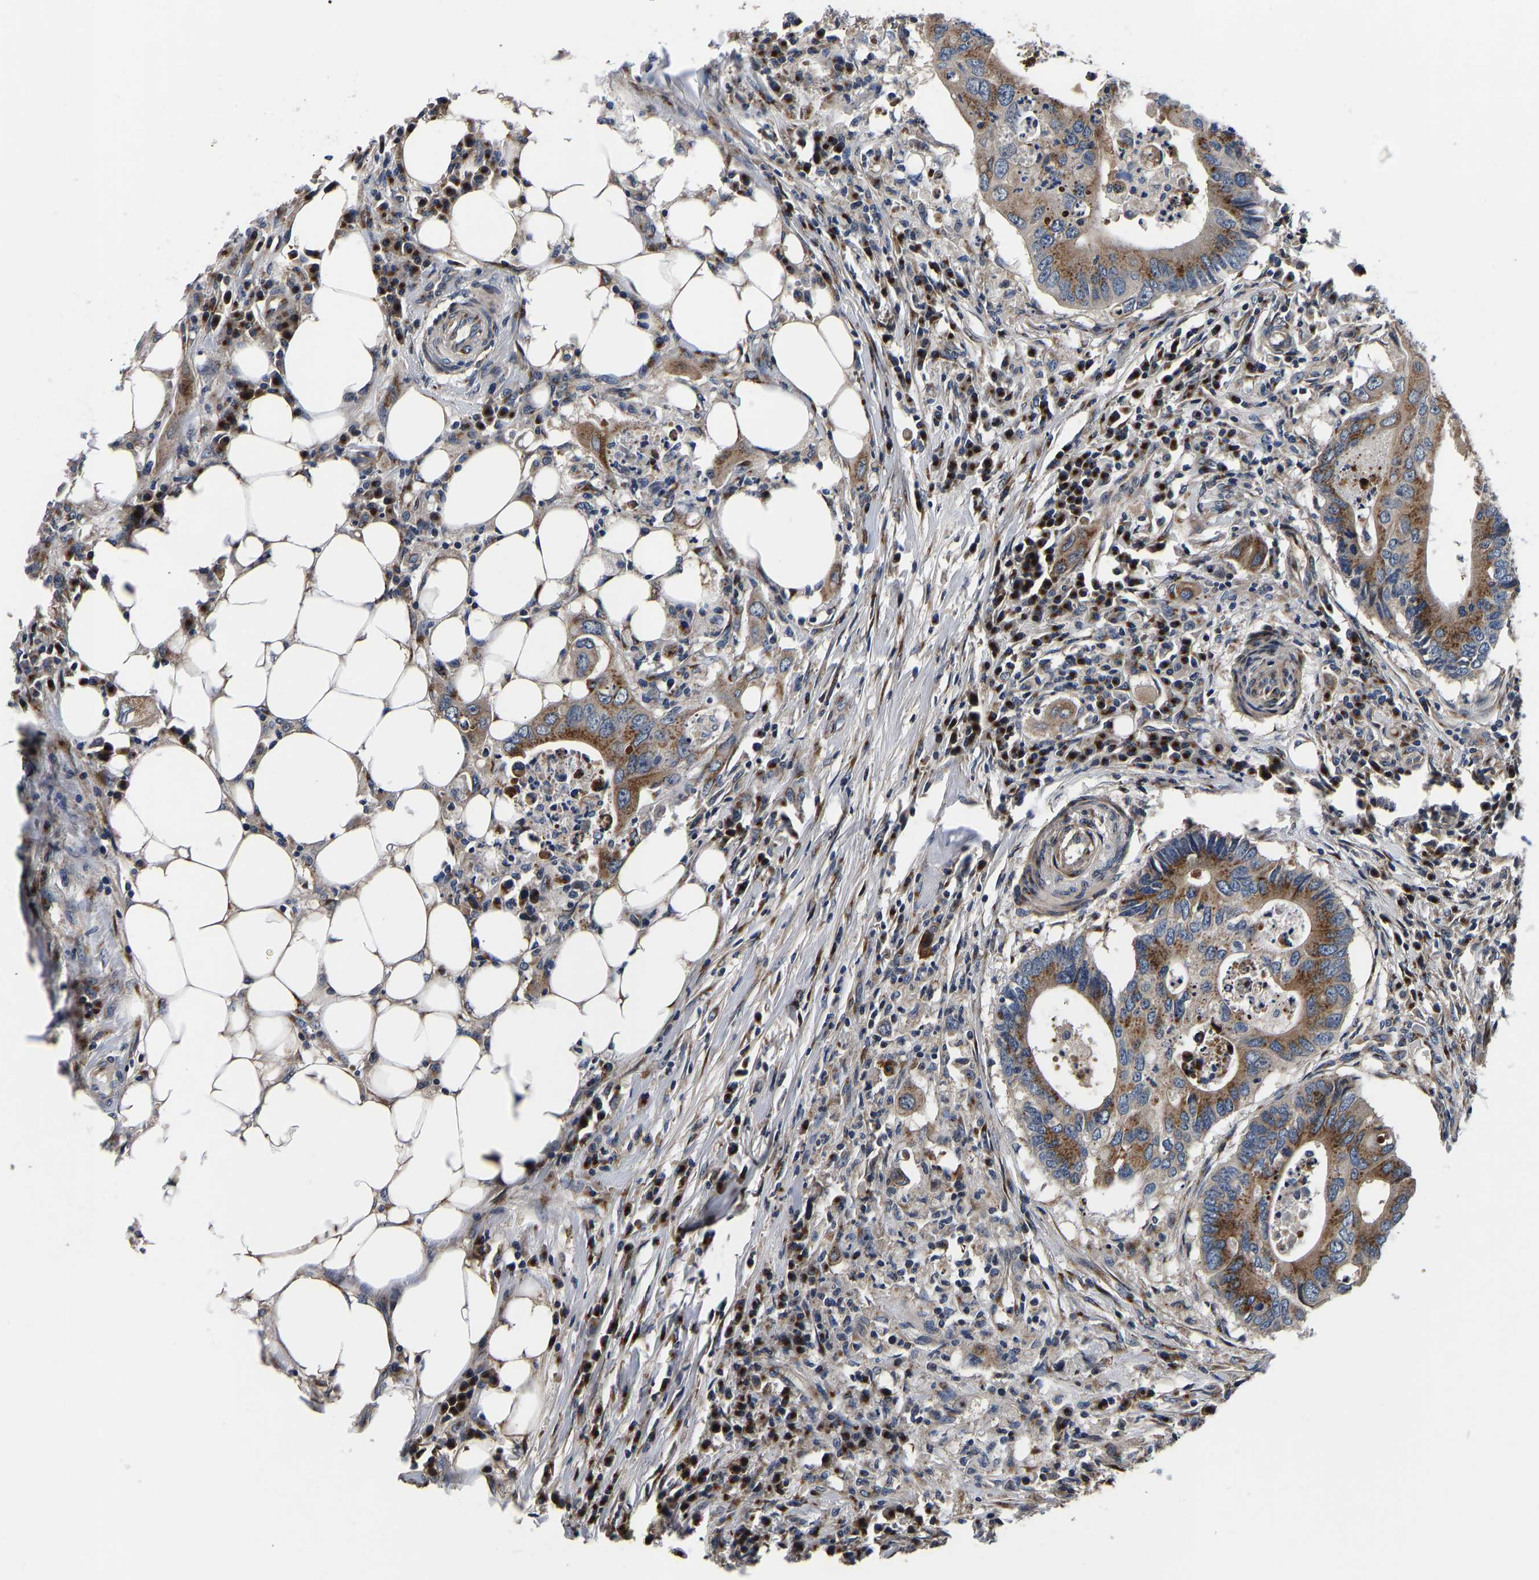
{"staining": {"intensity": "strong", "quantity": ">75%", "location": "cytoplasmic/membranous"}, "tissue": "colorectal cancer", "cell_type": "Tumor cells", "image_type": "cancer", "snomed": [{"axis": "morphology", "description": "Adenocarcinoma, NOS"}, {"axis": "topography", "description": "Colon"}], "caption": "Human colorectal adenocarcinoma stained for a protein (brown) demonstrates strong cytoplasmic/membranous positive positivity in about >75% of tumor cells.", "gene": "RABAC1", "patient": {"sex": "male", "age": 71}}